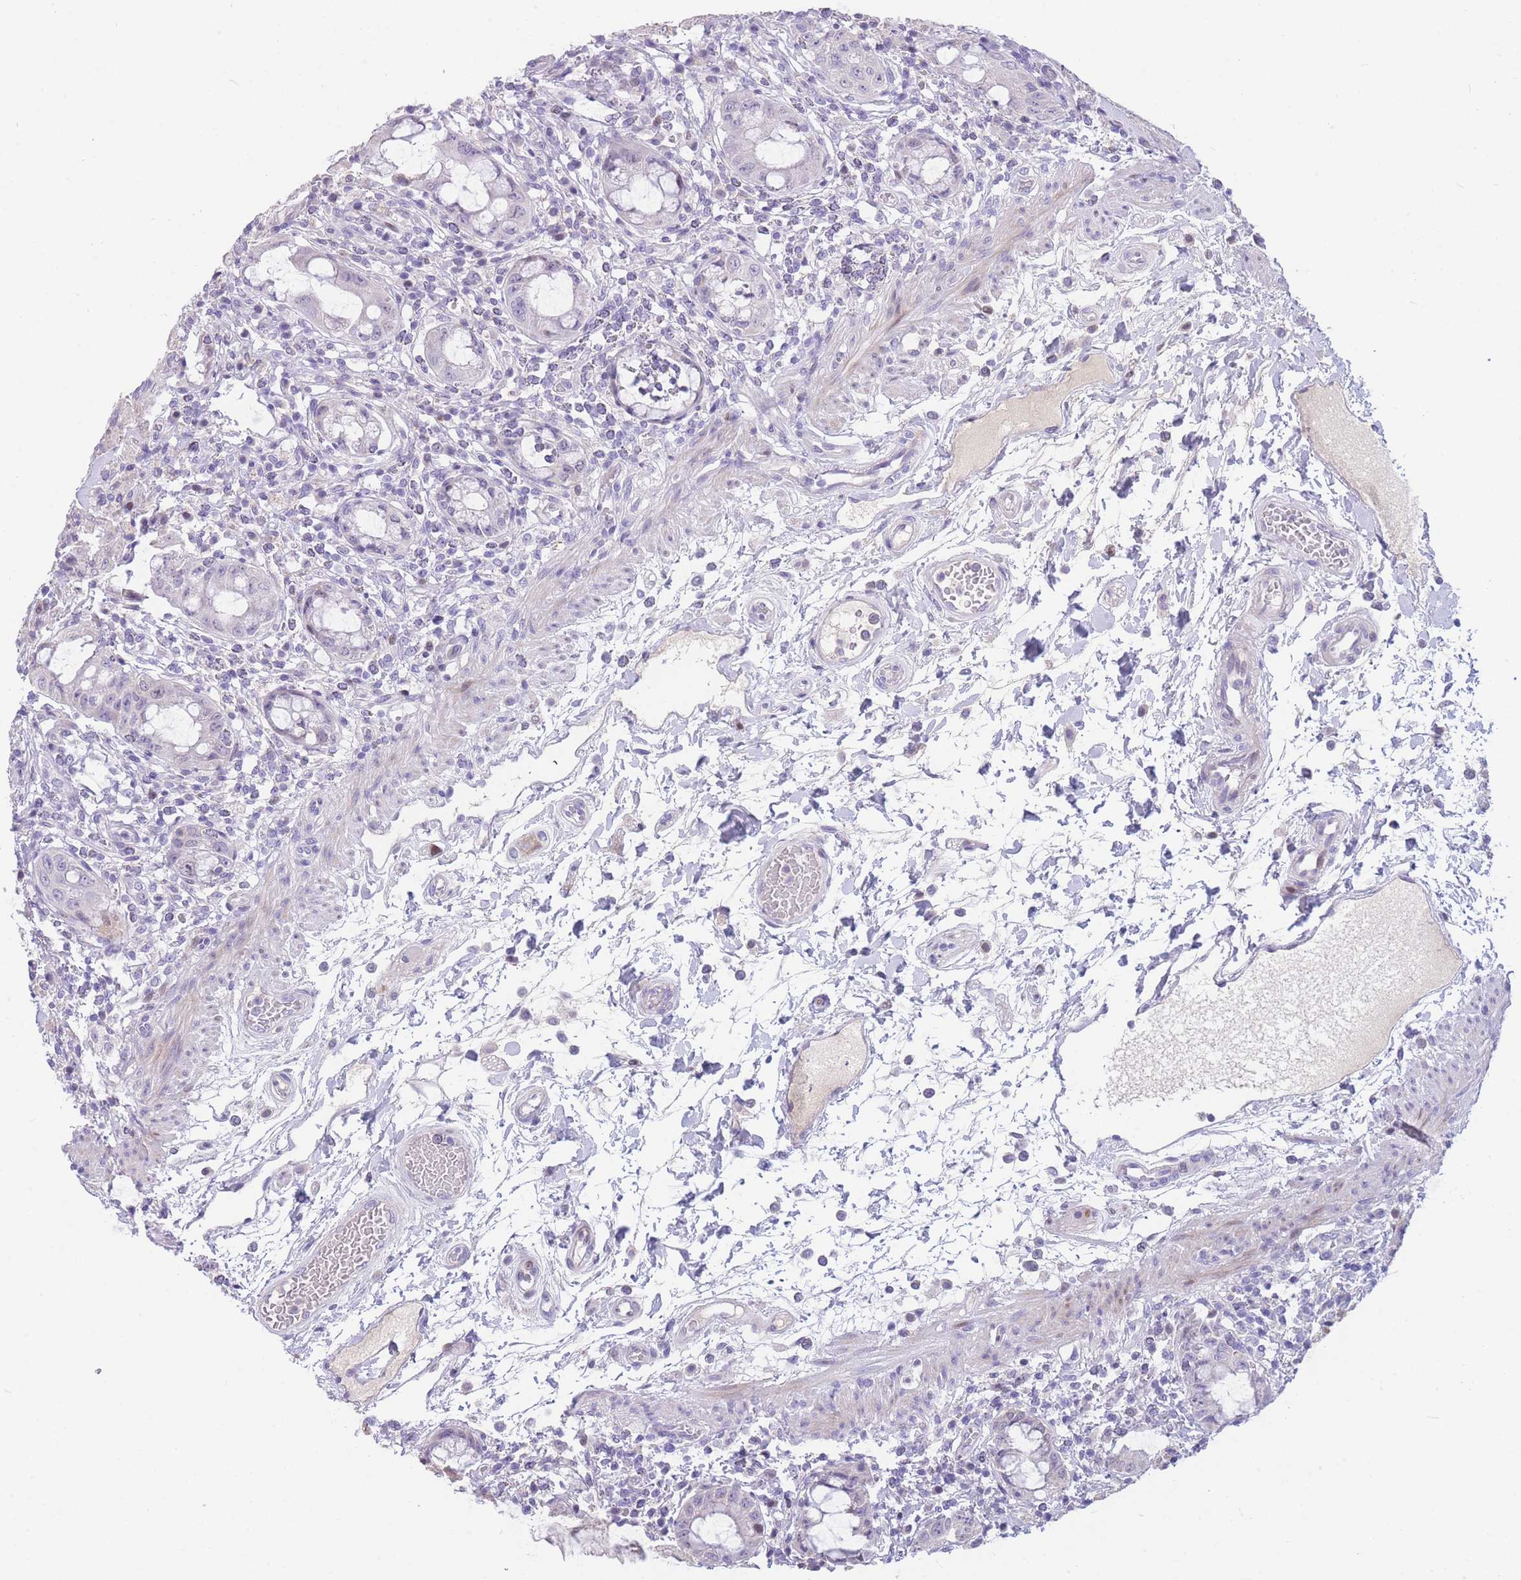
{"staining": {"intensity": "weak", "quantity": "<25%", "location": "cytoplasmic/membranous"}, "tissue": "rectum", "cell_type": "Glandular cells", "image_type": "normal", "snomed": [{"axis": "morphology", "description": "Normal tissue, NOS"}, {"axis": "topography", "description": "Rectum"}], "caption": "High power microscopy image of an immunohistochemistry (IHC) image of unremarkable rectum, revealing no significant positivity in glandular cells.", "gene": "SHCBP1", "patient": {"sex": "female", "age": 57}}